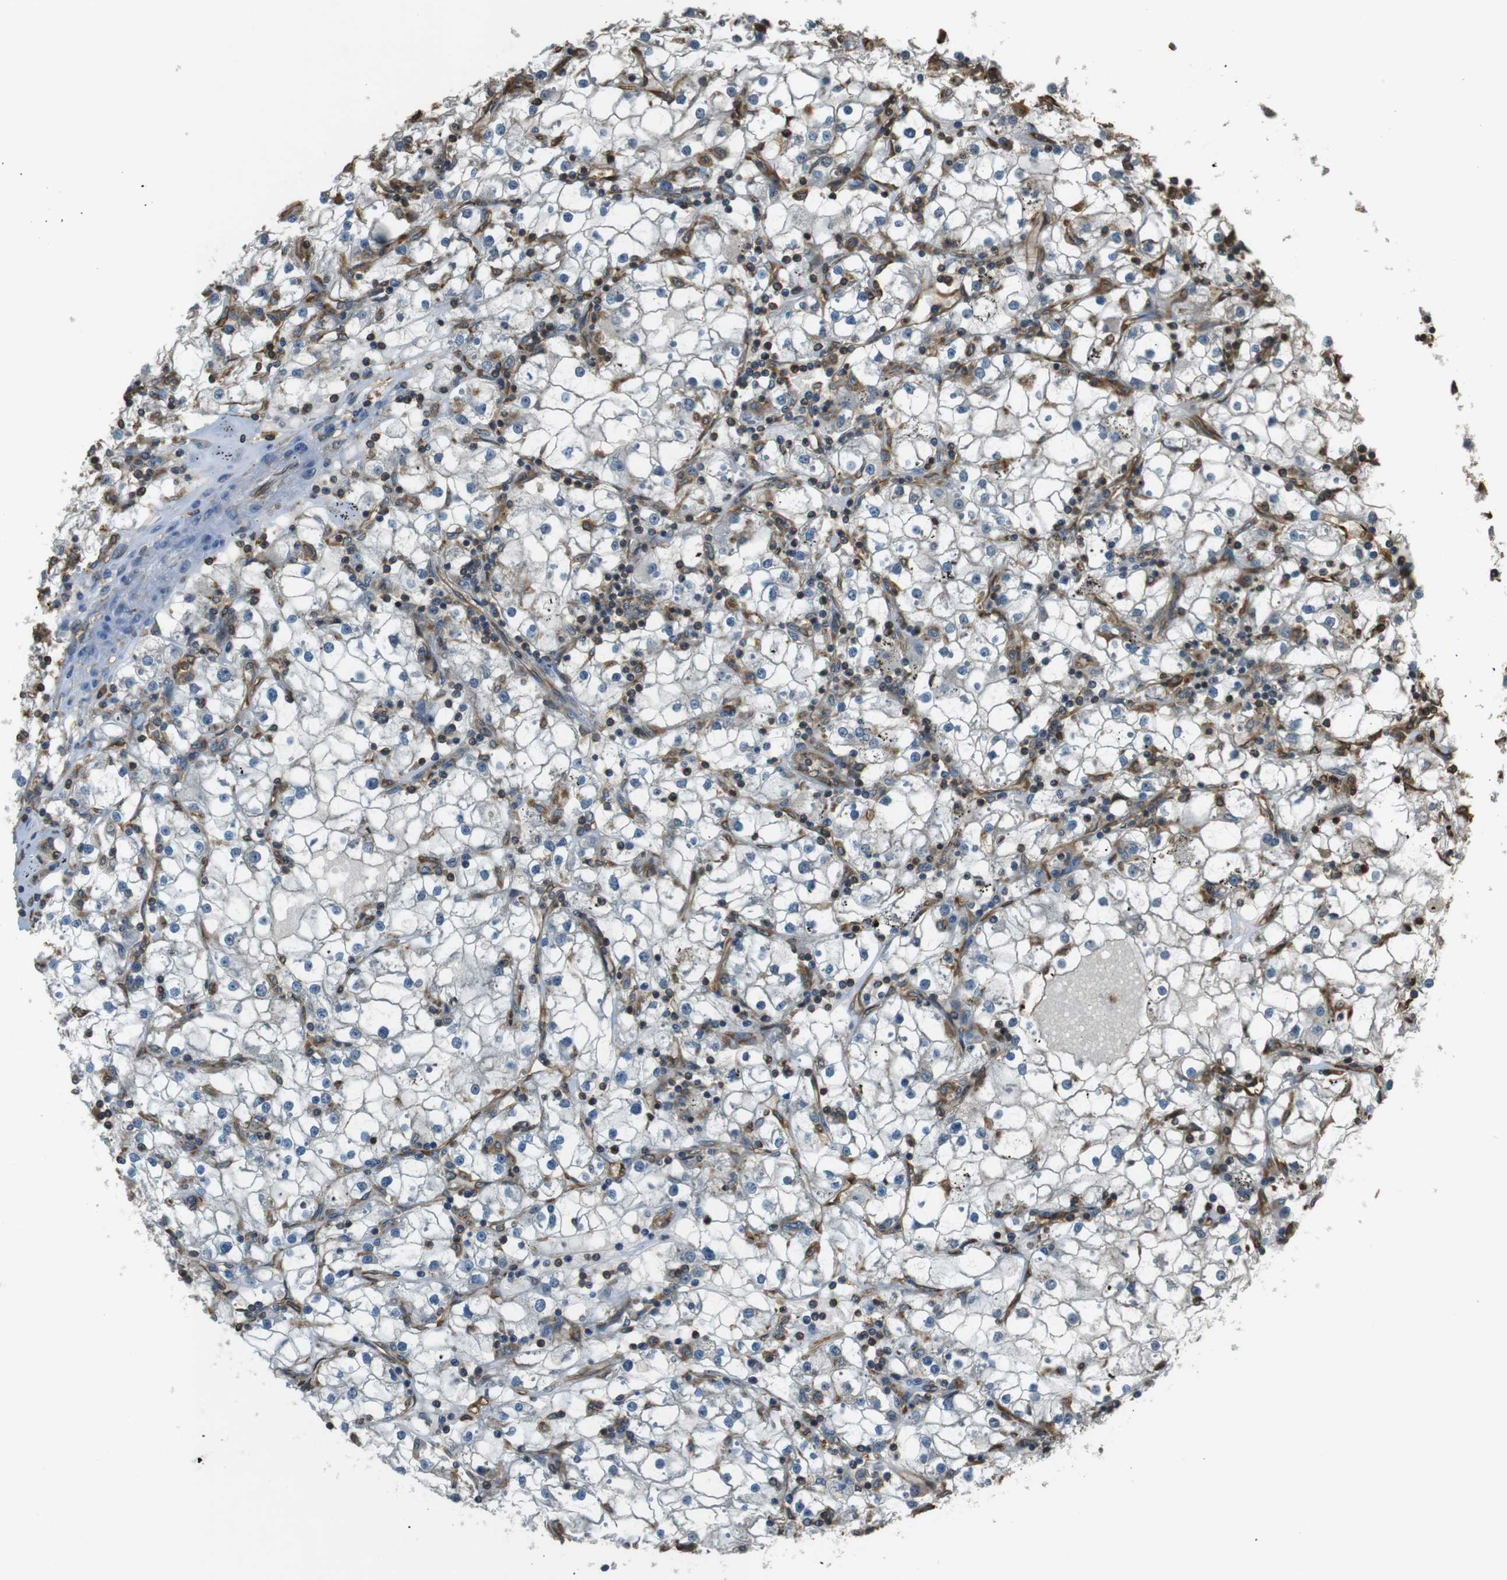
{"staining": {"intensity": "weak", "quantity": "<25%", "location": "cytoplasmic/membranous"}, "tissue": "renal cancer", "cell_type": "Tumor cells", "image_type": "cancer", "snomed": [{"axis": "morphology", "description": "Adenocarcinoma, NOS"}, {"axis": "topography", "description": "Kidney"}], "caption": "This is an immunohistochemistry (IHC) micrograph of human renal adenocarcinoma. There is no staining in tumor cells.", "gene": "FCAR", "patient": {"sex": "male", "age": 56}}